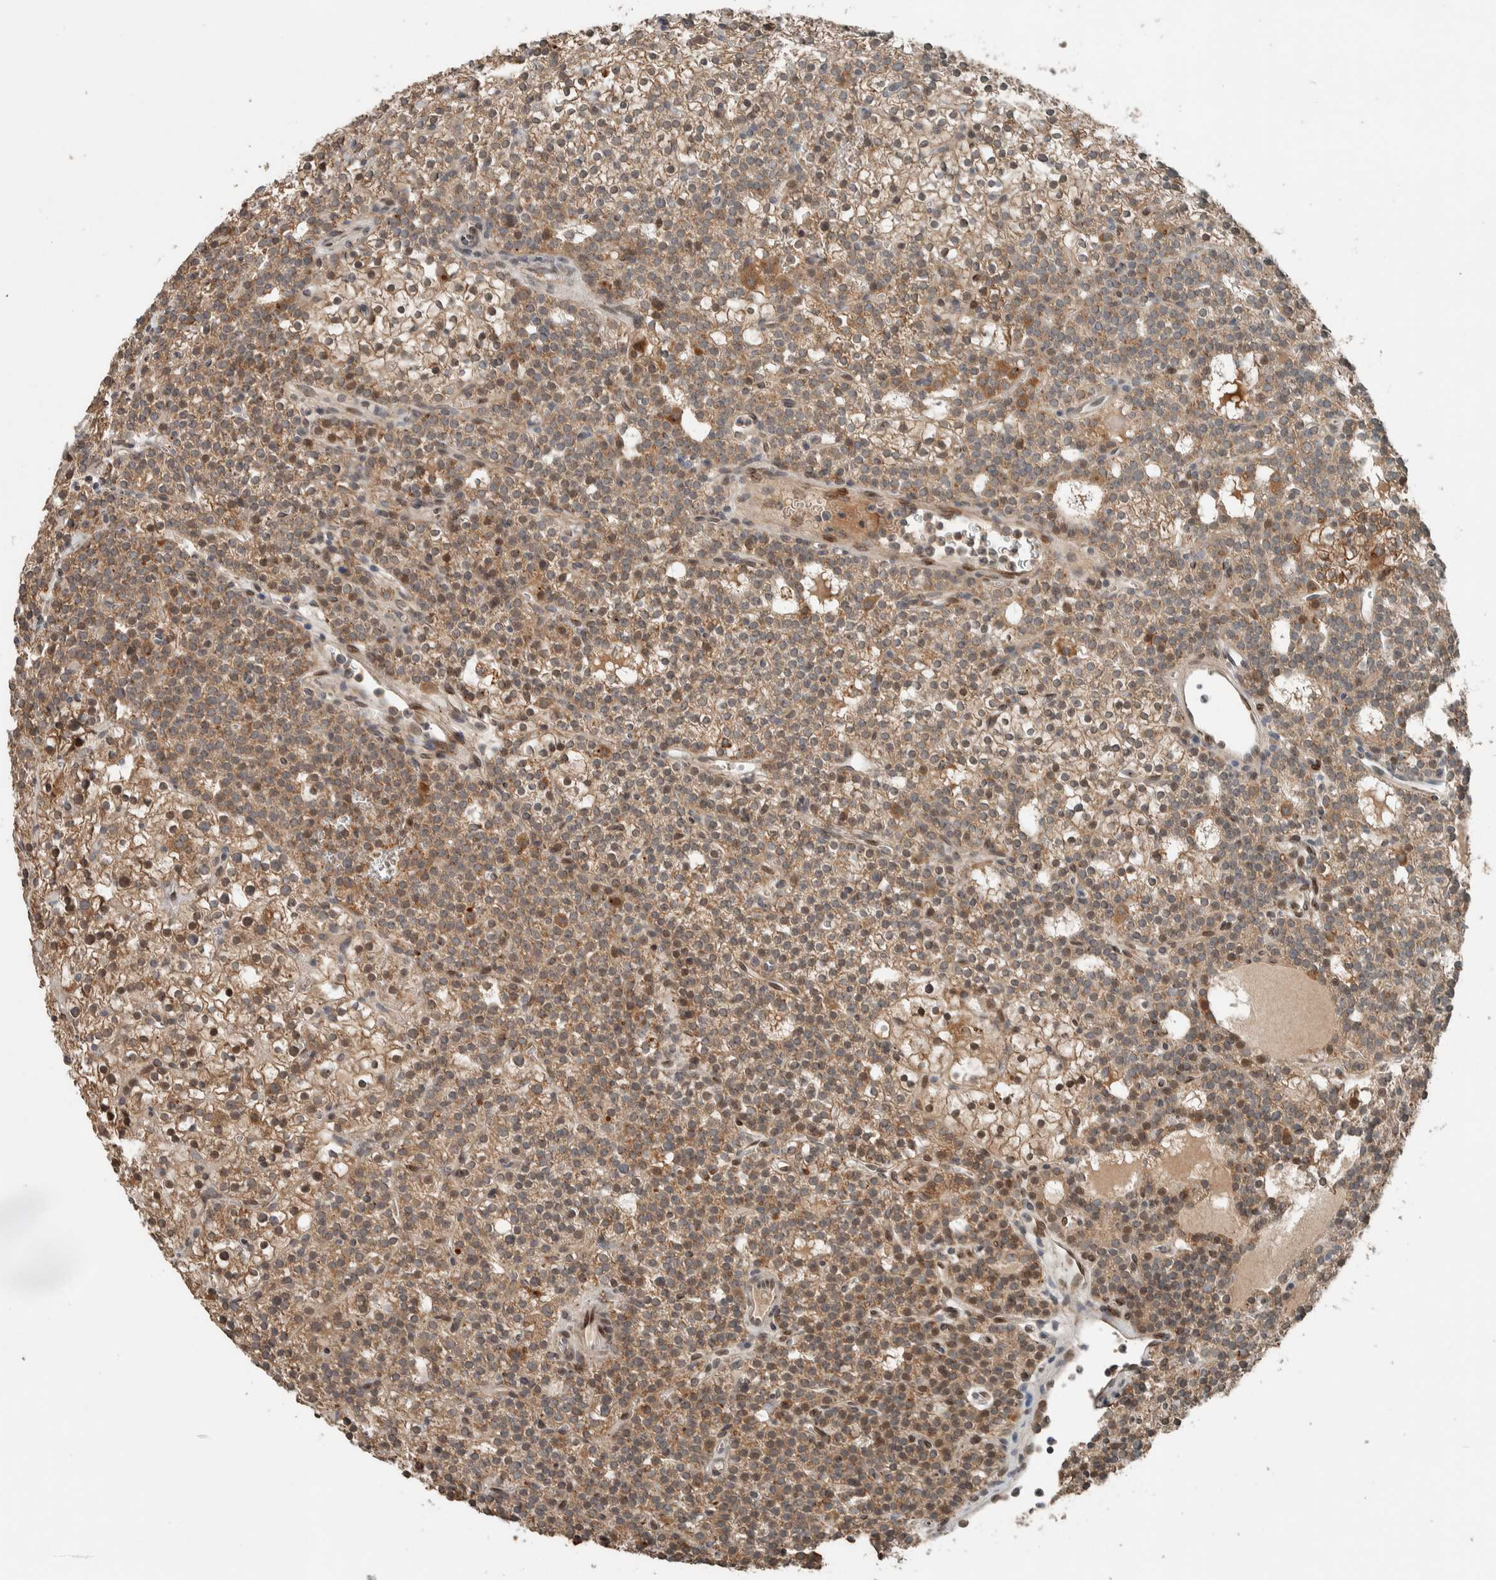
{"staining": {"intensity": "moderate", "quantity": ">75%", "location": "cytoplasmic/membranous"}, "tissue": "parathyroid gland", "cell_type": "Glandular cells", "image_type": "normal", "snomed": [{"axis": "morphology", "description": "Normal tissue, NOS"}, {"axis": "morphology", "description": "Adenoma, NOS"}, {"axis": "topography", "description": "Parathyroid gland"}], "caption": "Protein staining of benign parathyroid gland shows moderate cytoplasmic/membranous staining in about >75% of glandular cells.", "gene": "NBR1", "patient": {"sex": "female", "age": 74}}